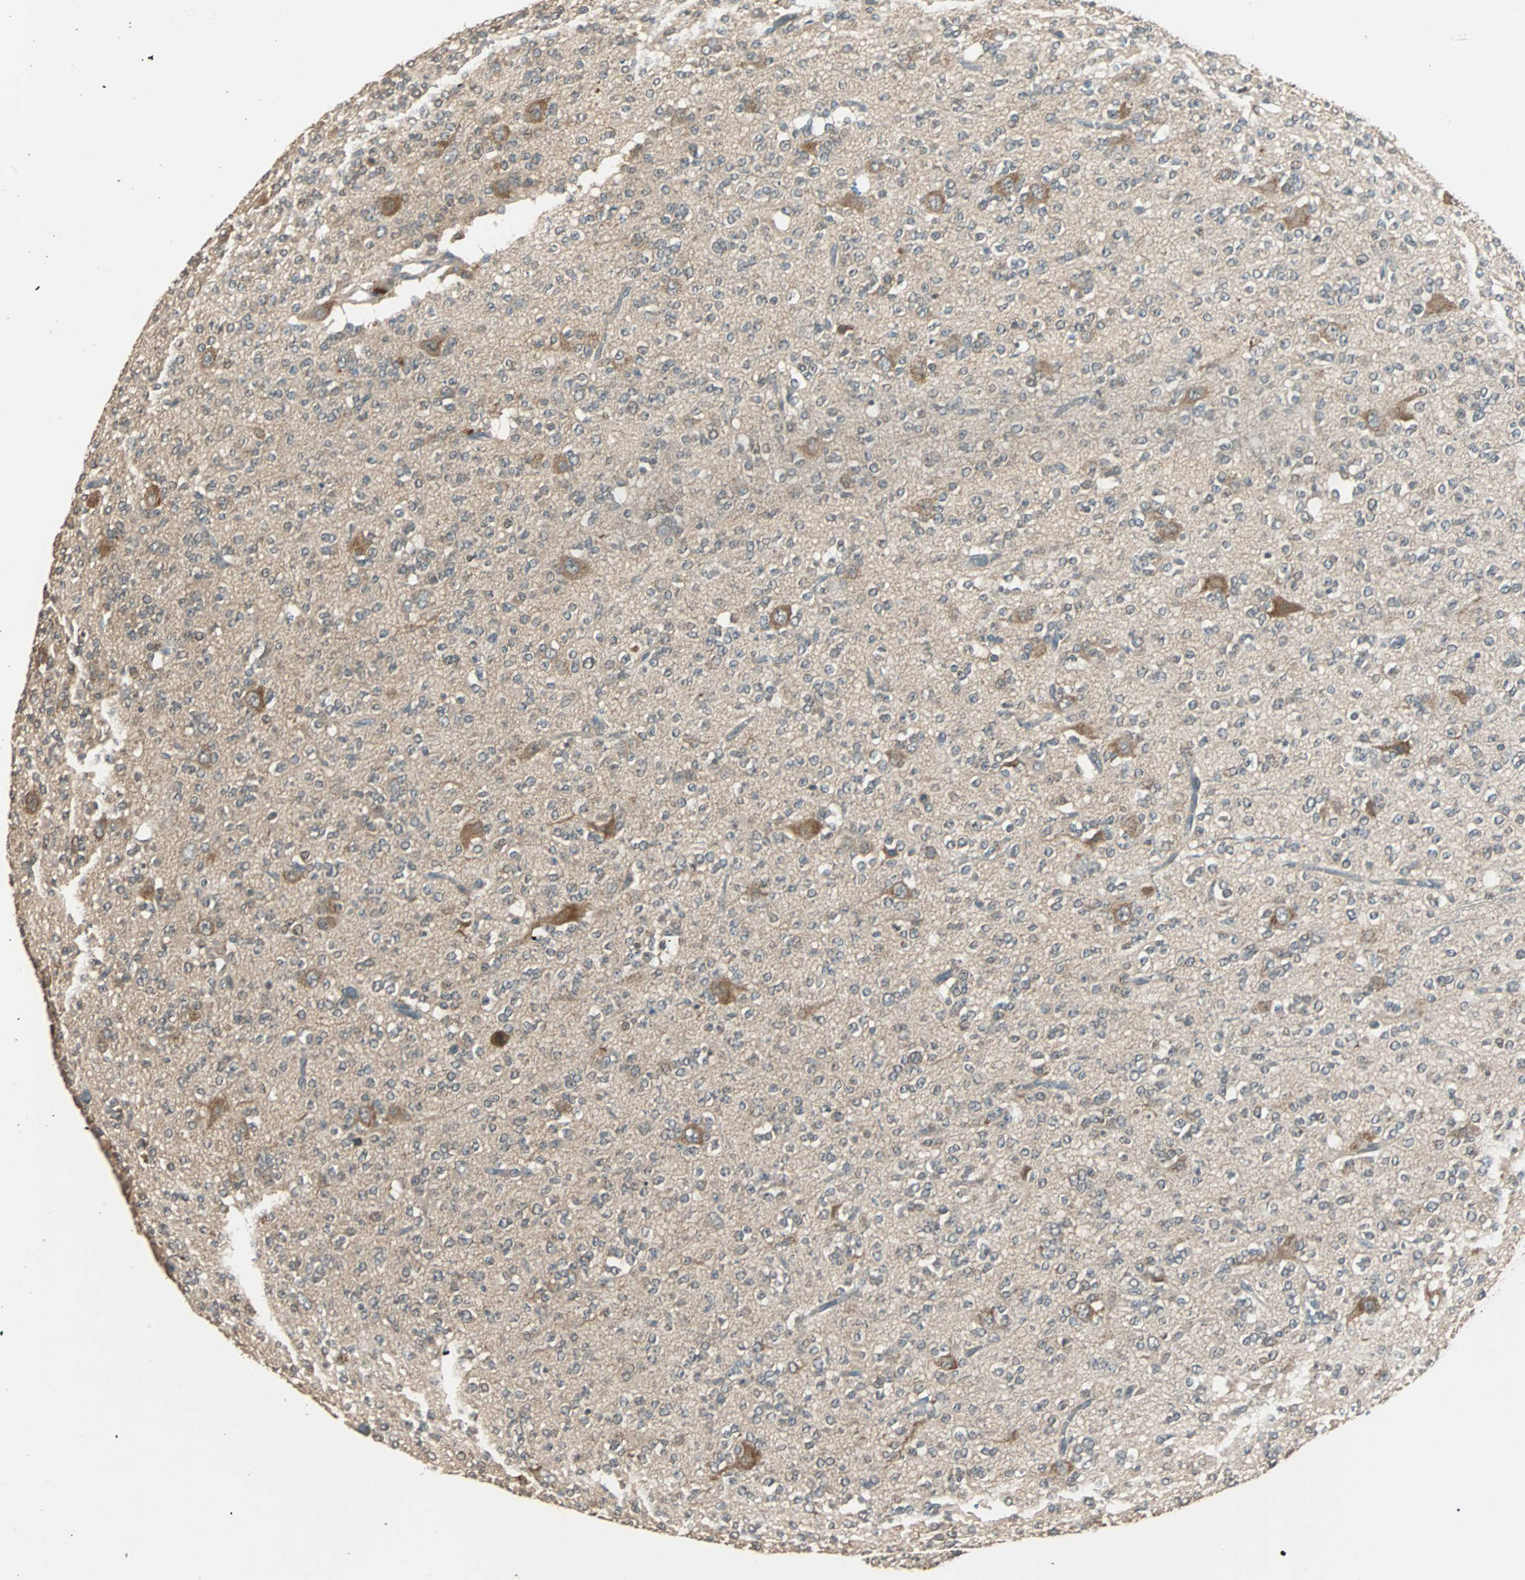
{"staining": {"intensity": "negative", "quantity": "none", "location": "none"}, "tissue": "glioma", "cell_type": "Tumor cells", "image_type": "cancer", "snomed": [{"axis": "morphology", "description": "Glioma, malignant, Low grade"}, {"axis": "topography", "description": "Brain"}], "caption": "Glioma was stained to show a protein in brown. There is no significant staining in tumor cells.", "gene": "ABHD2", "patient": {"sex": "male", "age": 38}}